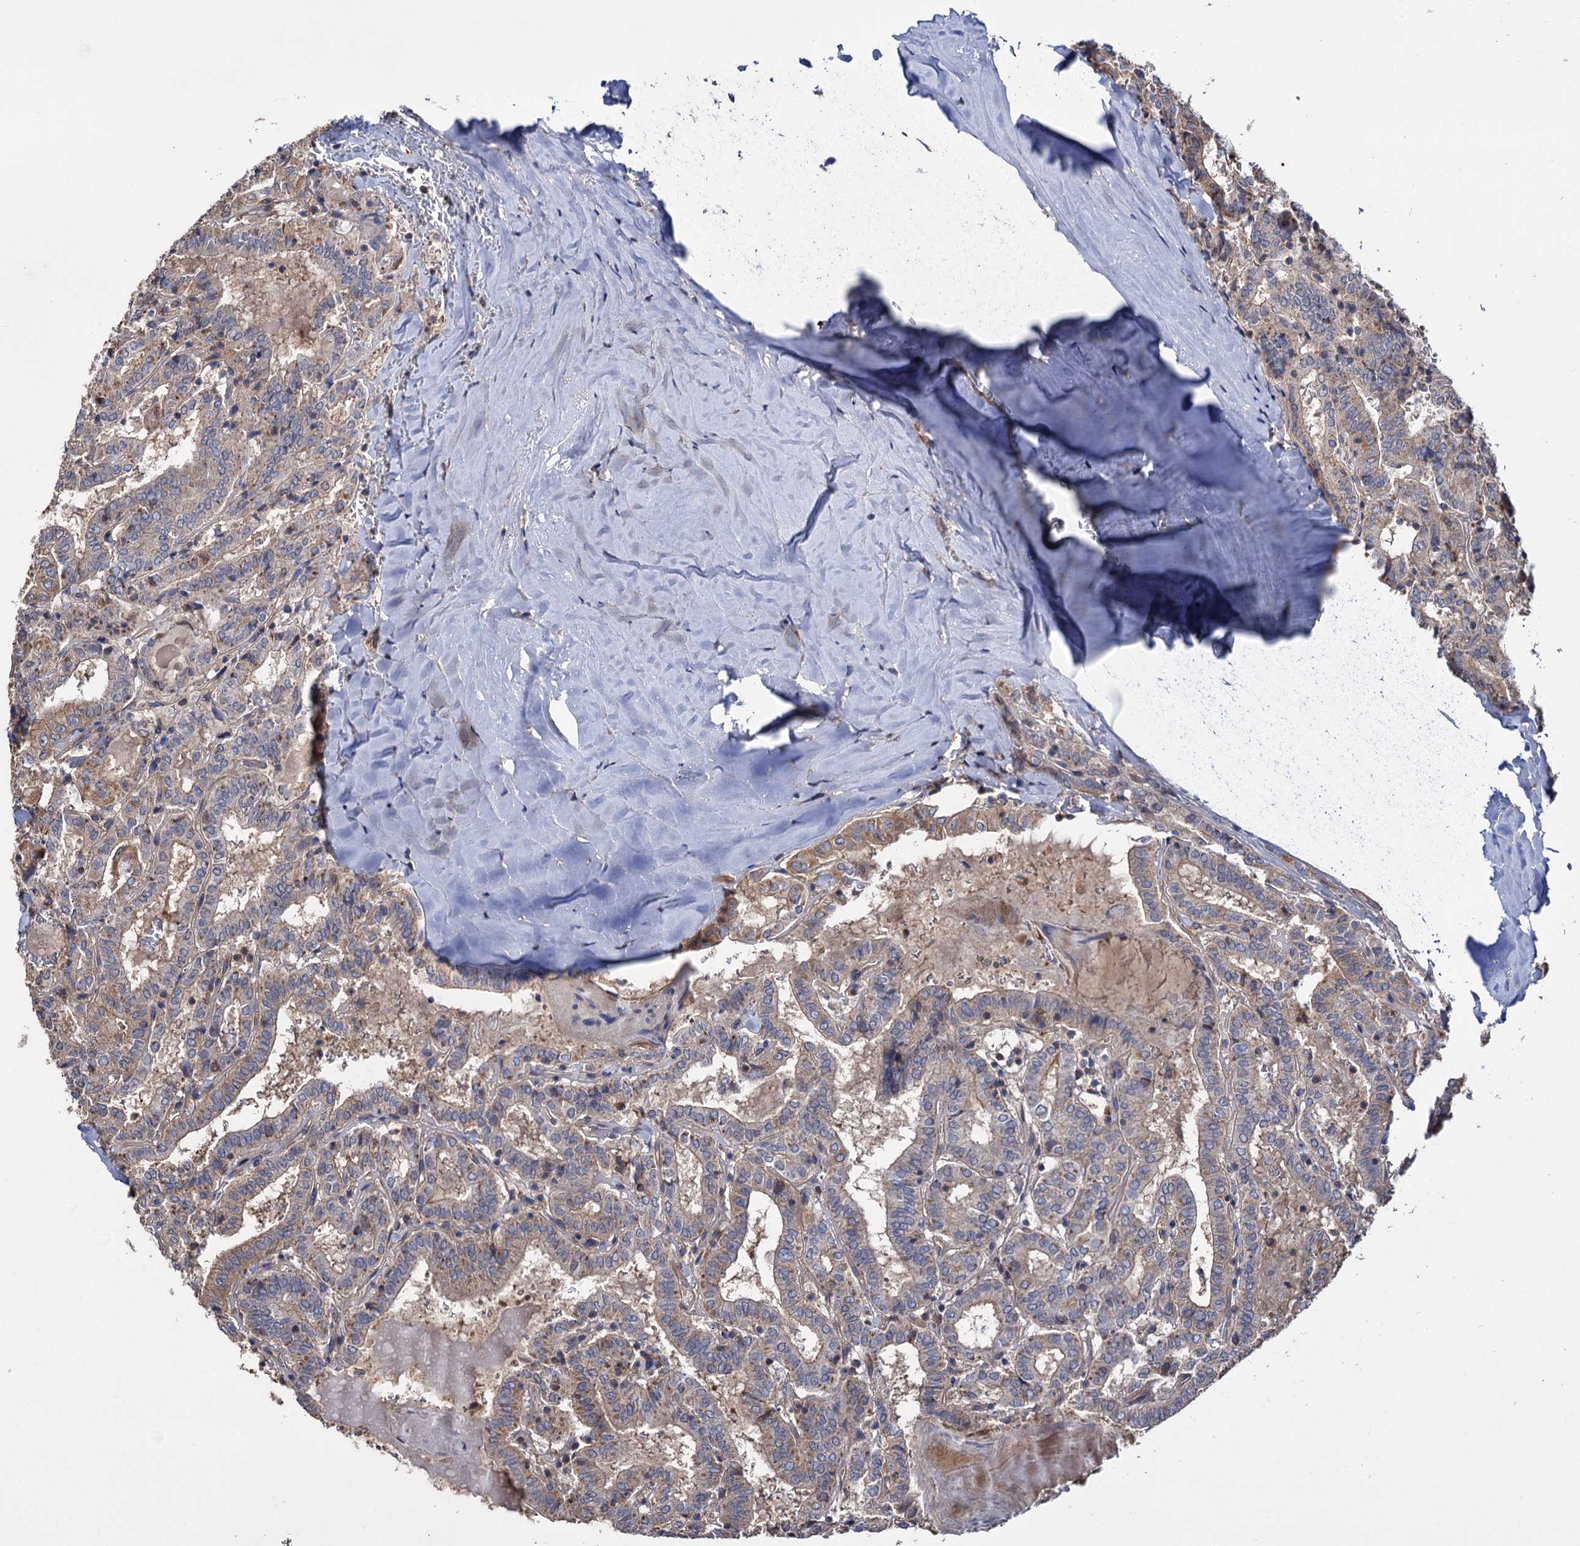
{"staining": {"intensity": "weak", "quantity": "25%-75%", "location": "cytoplasmic/membranous"}, "tissue": "thyroid cancer", "cell_type": "Tumor cells", "image_type": "cancer", "snomed": [{"axis": "morphology", "description": "Papillary adenocarcinoma, NOS"}, {"axis": "topography", "description": "Thyroid gland"}], "caption": "Thyroid cancer was stained to show a protein in brown. There is low levels of weak cytoplasmic/membranous expression in approximately 25%-75% of tumor cells. The staining was performed using DAB to visualize the protein expression in brown, while the nuclei were stained in blue with hematoxylin (Magnification: 20x).", "gene": "IDI1", "patient": {"sex": "female", "age": 72}}